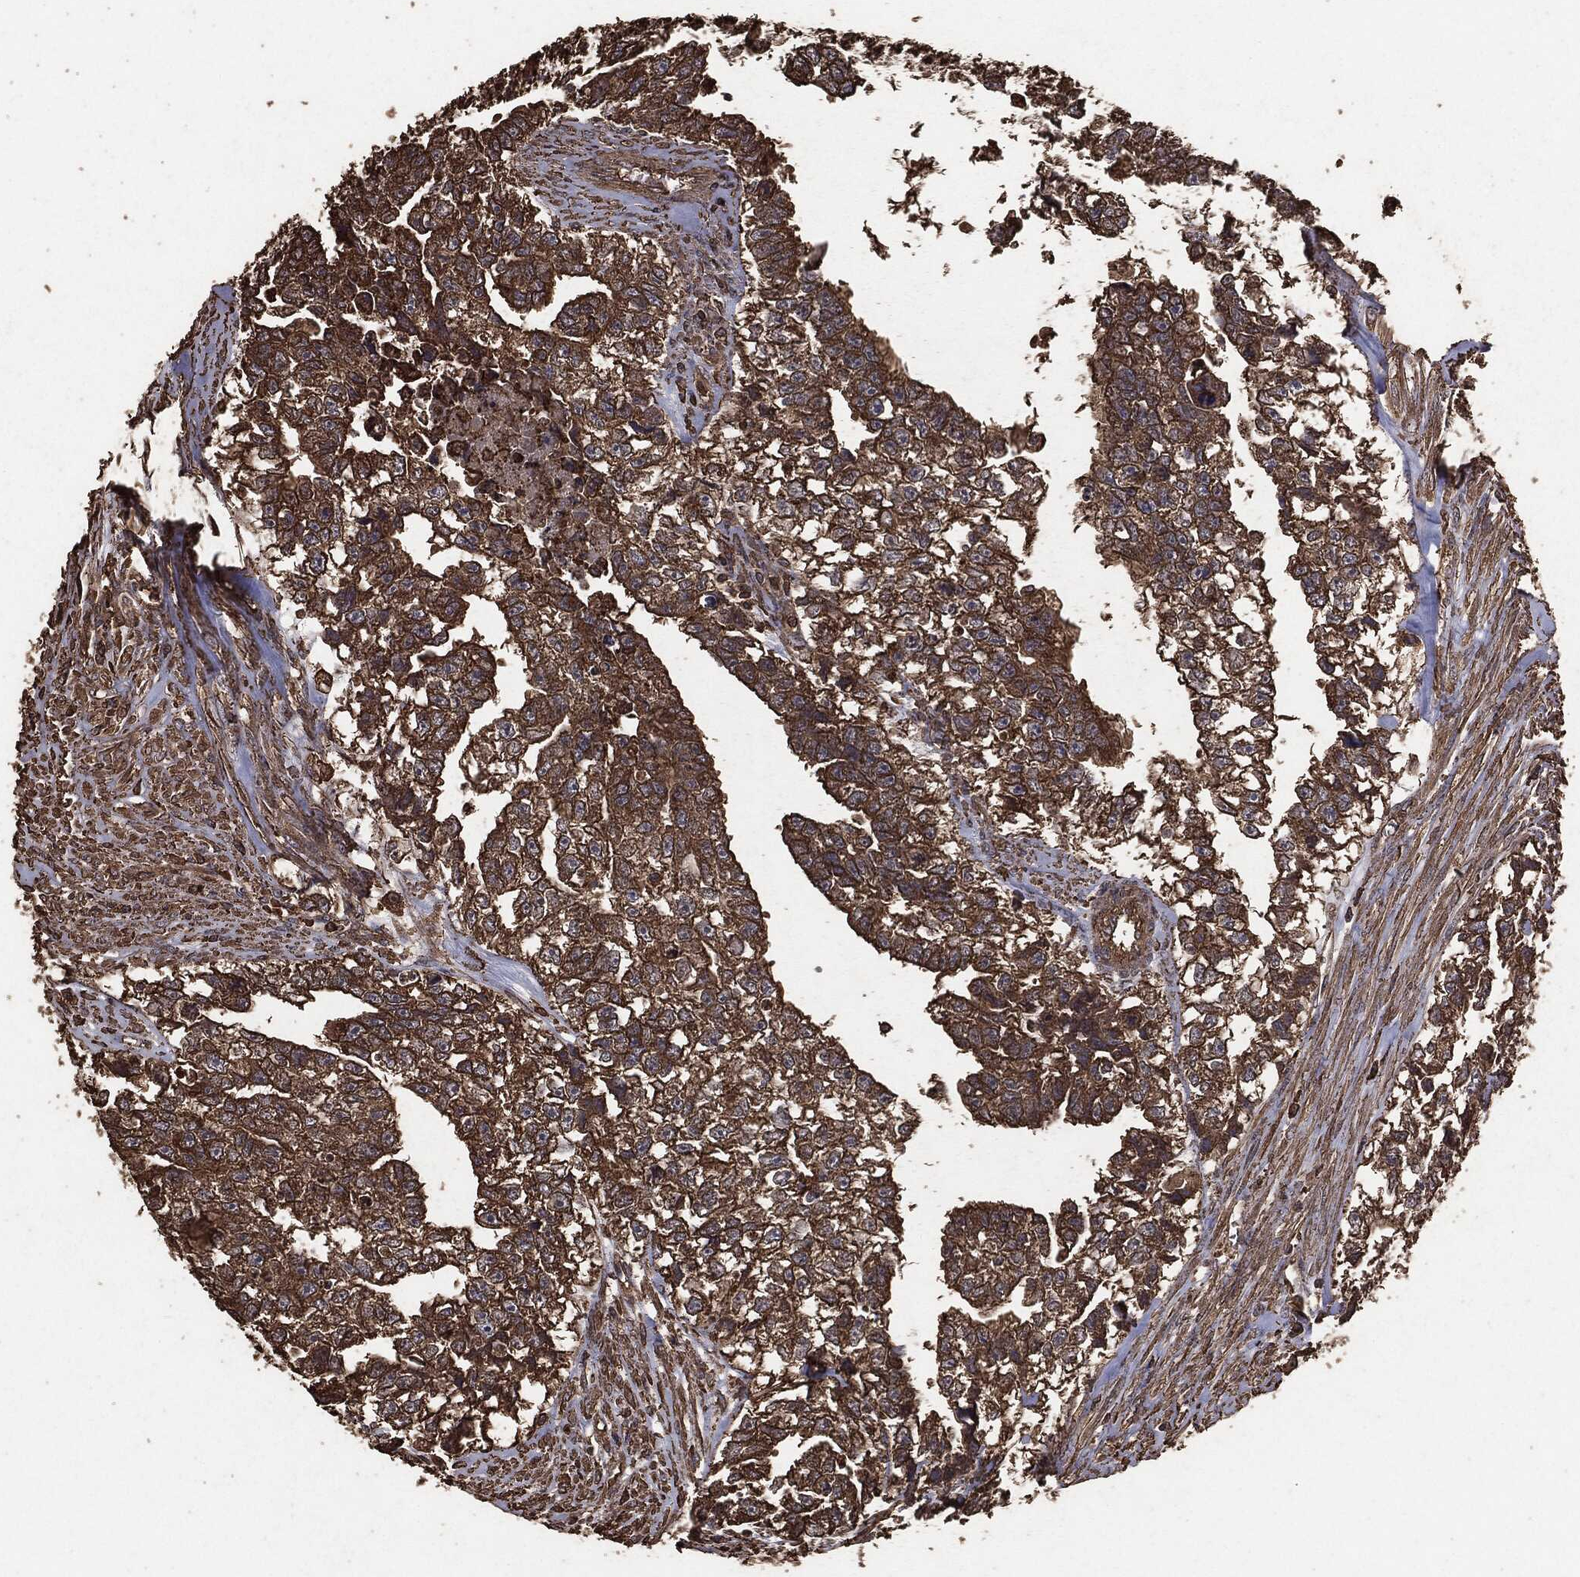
{"staining": {"intensity": "strong", "quantity": ">75%", "location": "cytoplasmic/membranous"}, "tissue": "testis cancer", "cell_type": "Tumor cells", "image_type": "cancer", "snomed": [{"axis": "morphology", "description": "Carcinoma, Embryonal, NOS"}, {"axis": "morphology", "description": "Teratoma, malignant, NOS"}, {"axis": "topography", "description": "Testis"}], "caption": "Testis cancer stained with DAB (3,3'-diaminobenzidine) immunohistochemistry shows high levels of strong cytoplasmic/membranous expression in about >75% of tumor cells.", "gene": "MTOR", "patient": {"sex": "male", "age": 44}}